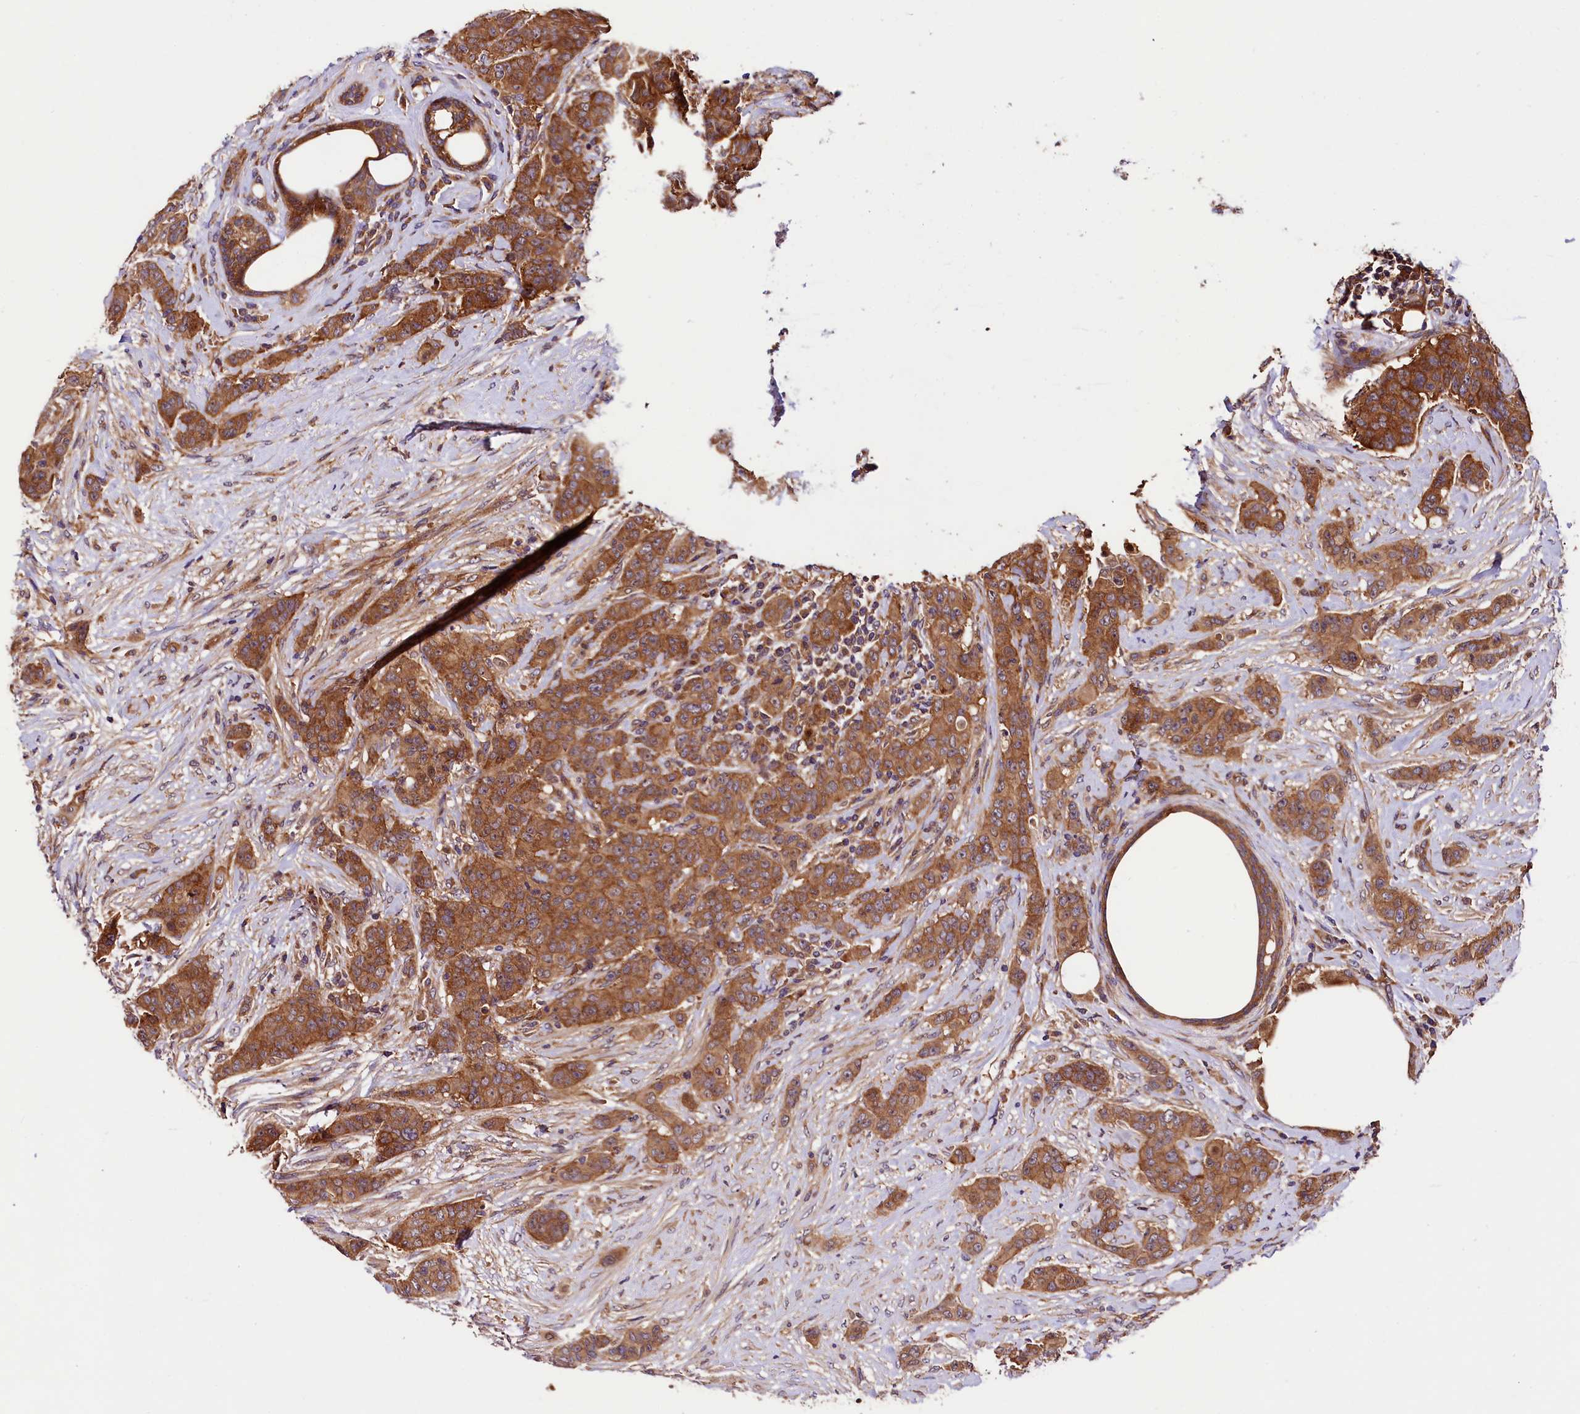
{"staining": {"intensity": "moderate", "quantity": ">75%", "location": "cytoplasmic/membranous"}, "tissue": "breast cancer", "cell_type": "Tumor cells", "image_type": "cancer", "snomed": [{"axis": "morphology", "description": "Duct carcinoma"}, {"axis": "topography", "description": "Breast"}], "caption": "Protein positivity by immunohistochemistry (IHC) displays moderate cytoplasmic/membranous expression in approximately >75% of tumor cells in invasive ductal carcinoma (breast).", "gene": "VPS35", "patient": {"sex": "female", "age": 40}}